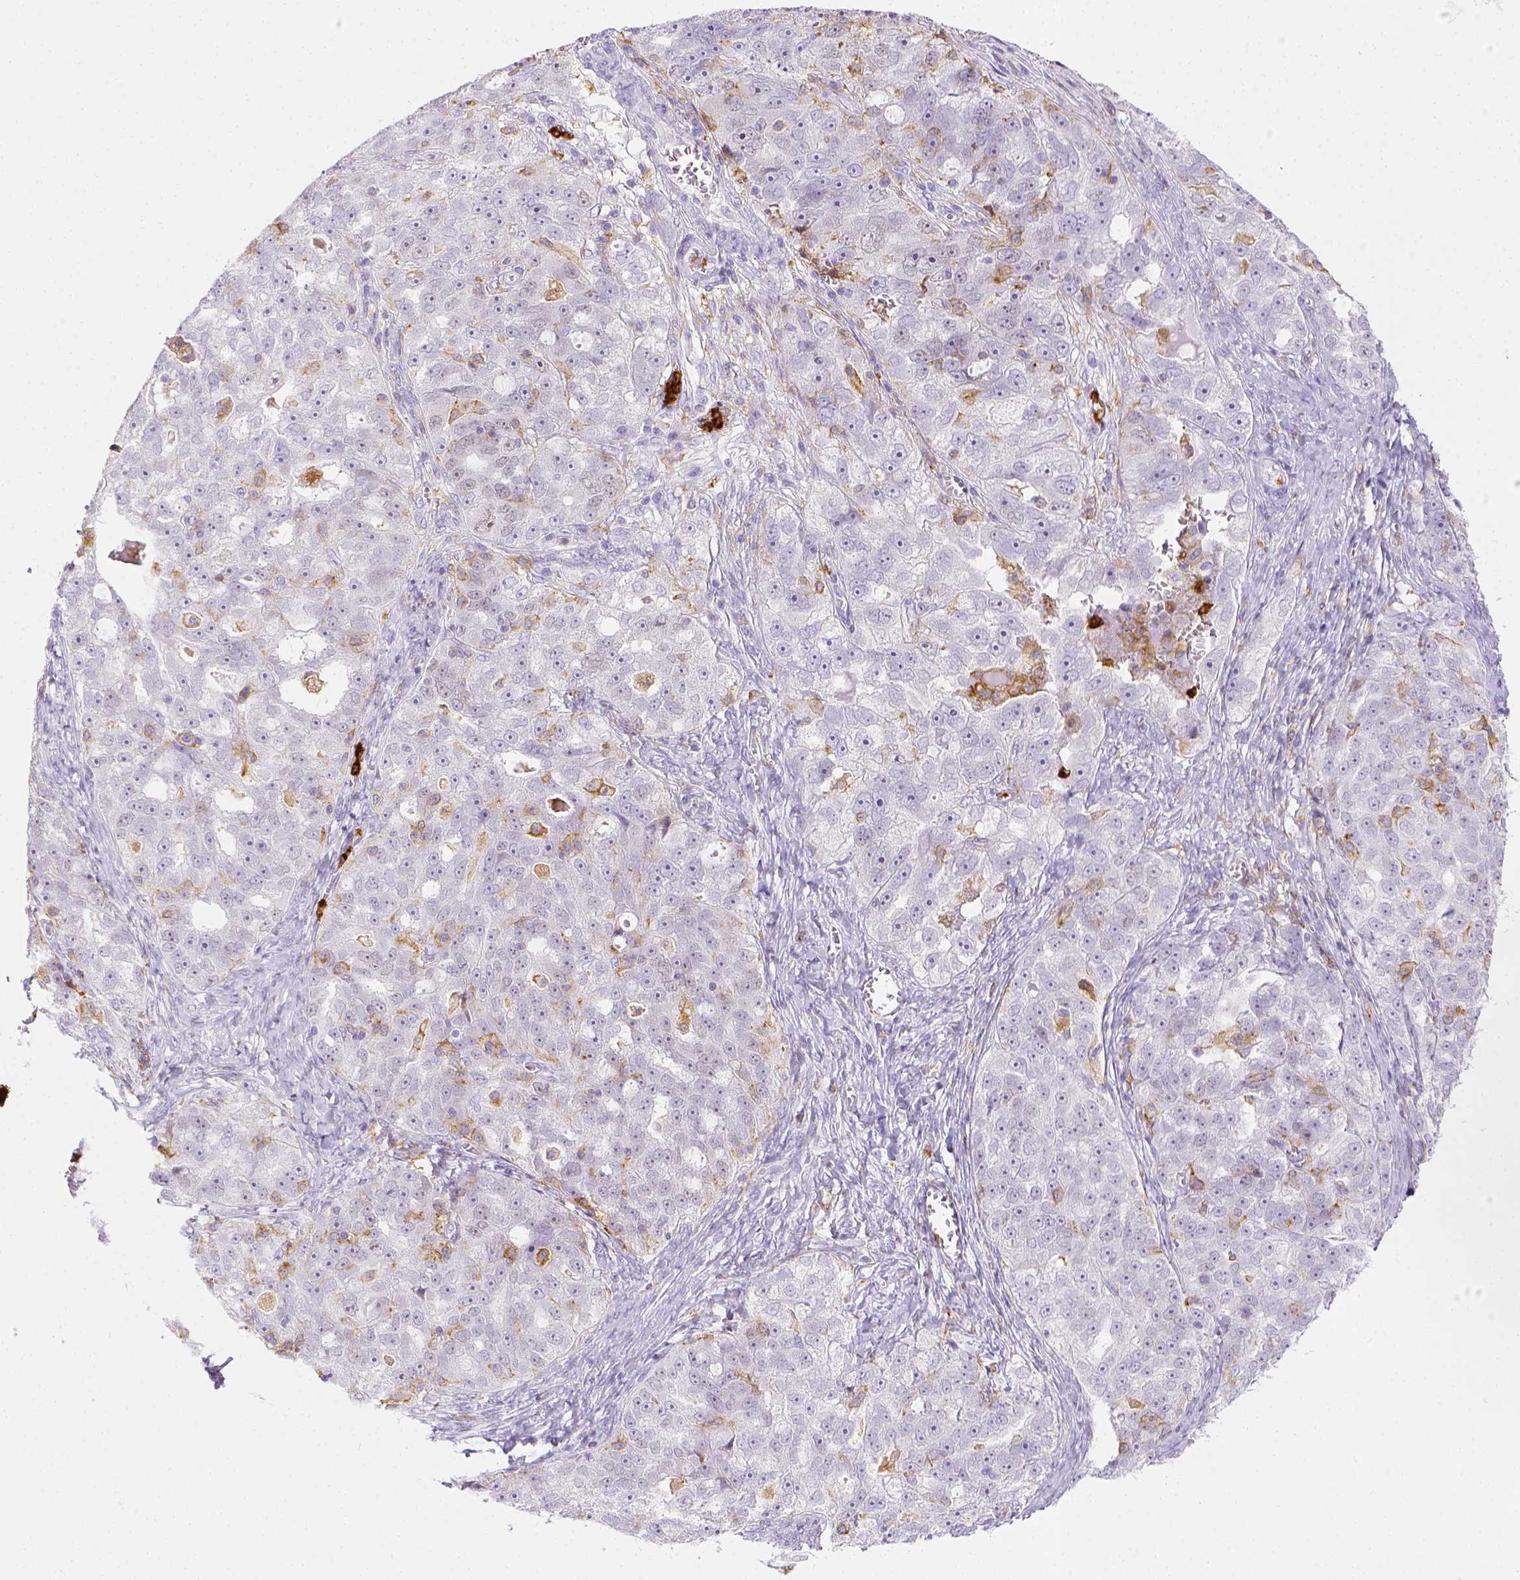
{"staining": {"intensity": "negative", "quantity": "none", "location": "none"}, "tissue": "ovarian cancer", "cell_type": "Tumor cells", "image_type": "cancer", "snomed": [{"axis": "morphology", "description": "Cystadenocarcinoma, serous, NOS"}, {"axis": "topography", "description": "Ovary"}], "caption": "Photomicrograph shows no protein expression in tumor cells of ovarian cancer (serous cystadenocarcinoma) tissue. Brightfield microscopy of IHC stained with DAB (brown) and hematoxylin (blue), captured at high magnification.", "gene": "ITGAM", "patient": {"sex": "female", "age": 51}}